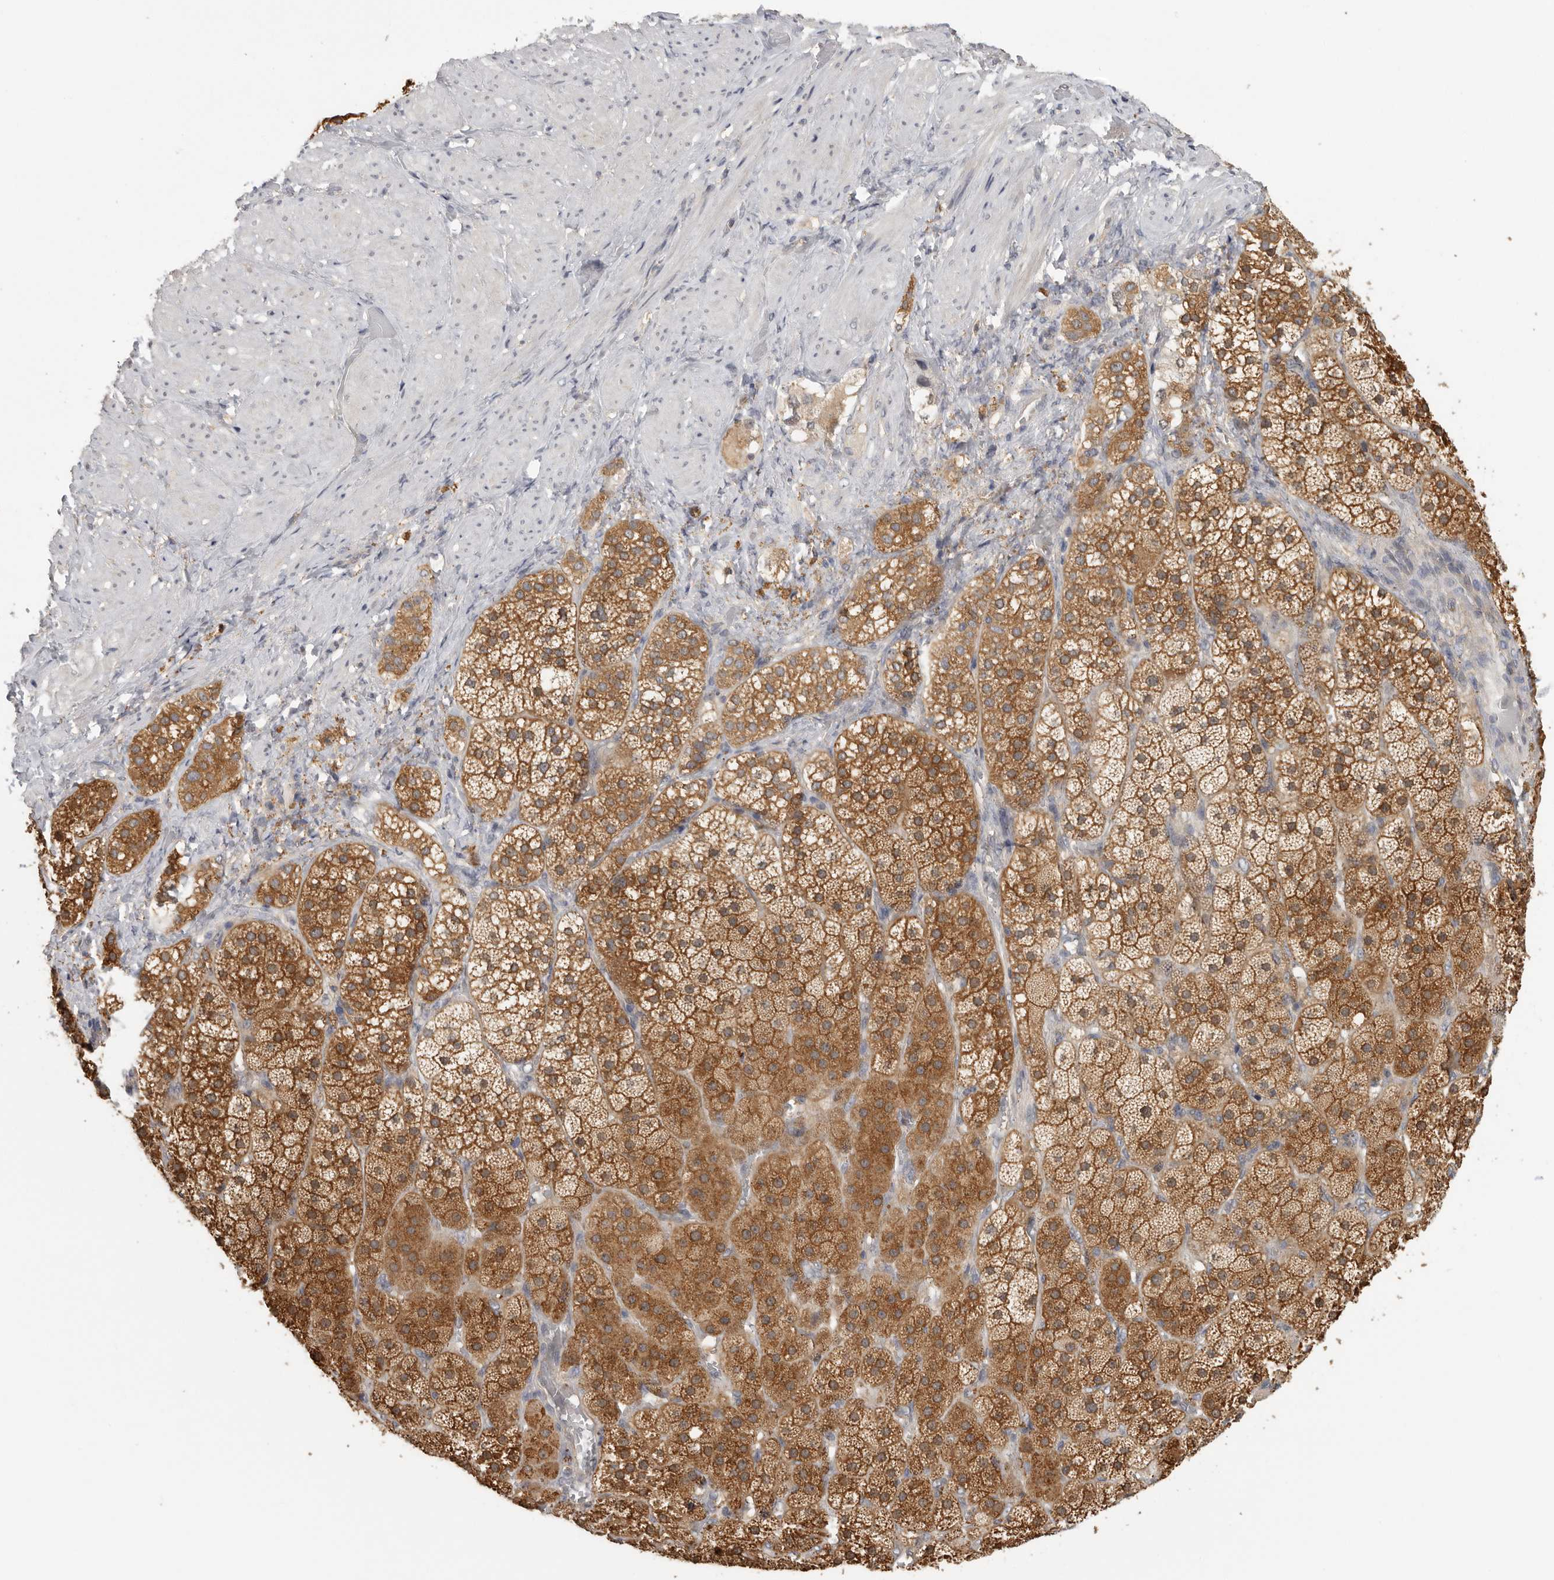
{"staining": {"intensity": "strong", "quantity": "25%-75%", "location": "cytoplasmic/membranous"}, "tissue": "adrenal gland", "cell_type": "Glandular cells", "image_type": "normal", "snomed": [{"axis": "morphology", "description": "Normal tissue, NOS"}, {"axis": "topography", "description": "Adrenal gland"}], "caption": "An image showing strong cytoplasmic/membranous staining in approximately 25%-75% of glandular cells in unremarkable adrenal gland, as visualized by brown immunohistochemical staining.", "gene": "CCT8", "patient": {"sex": "male", "age": 57}}